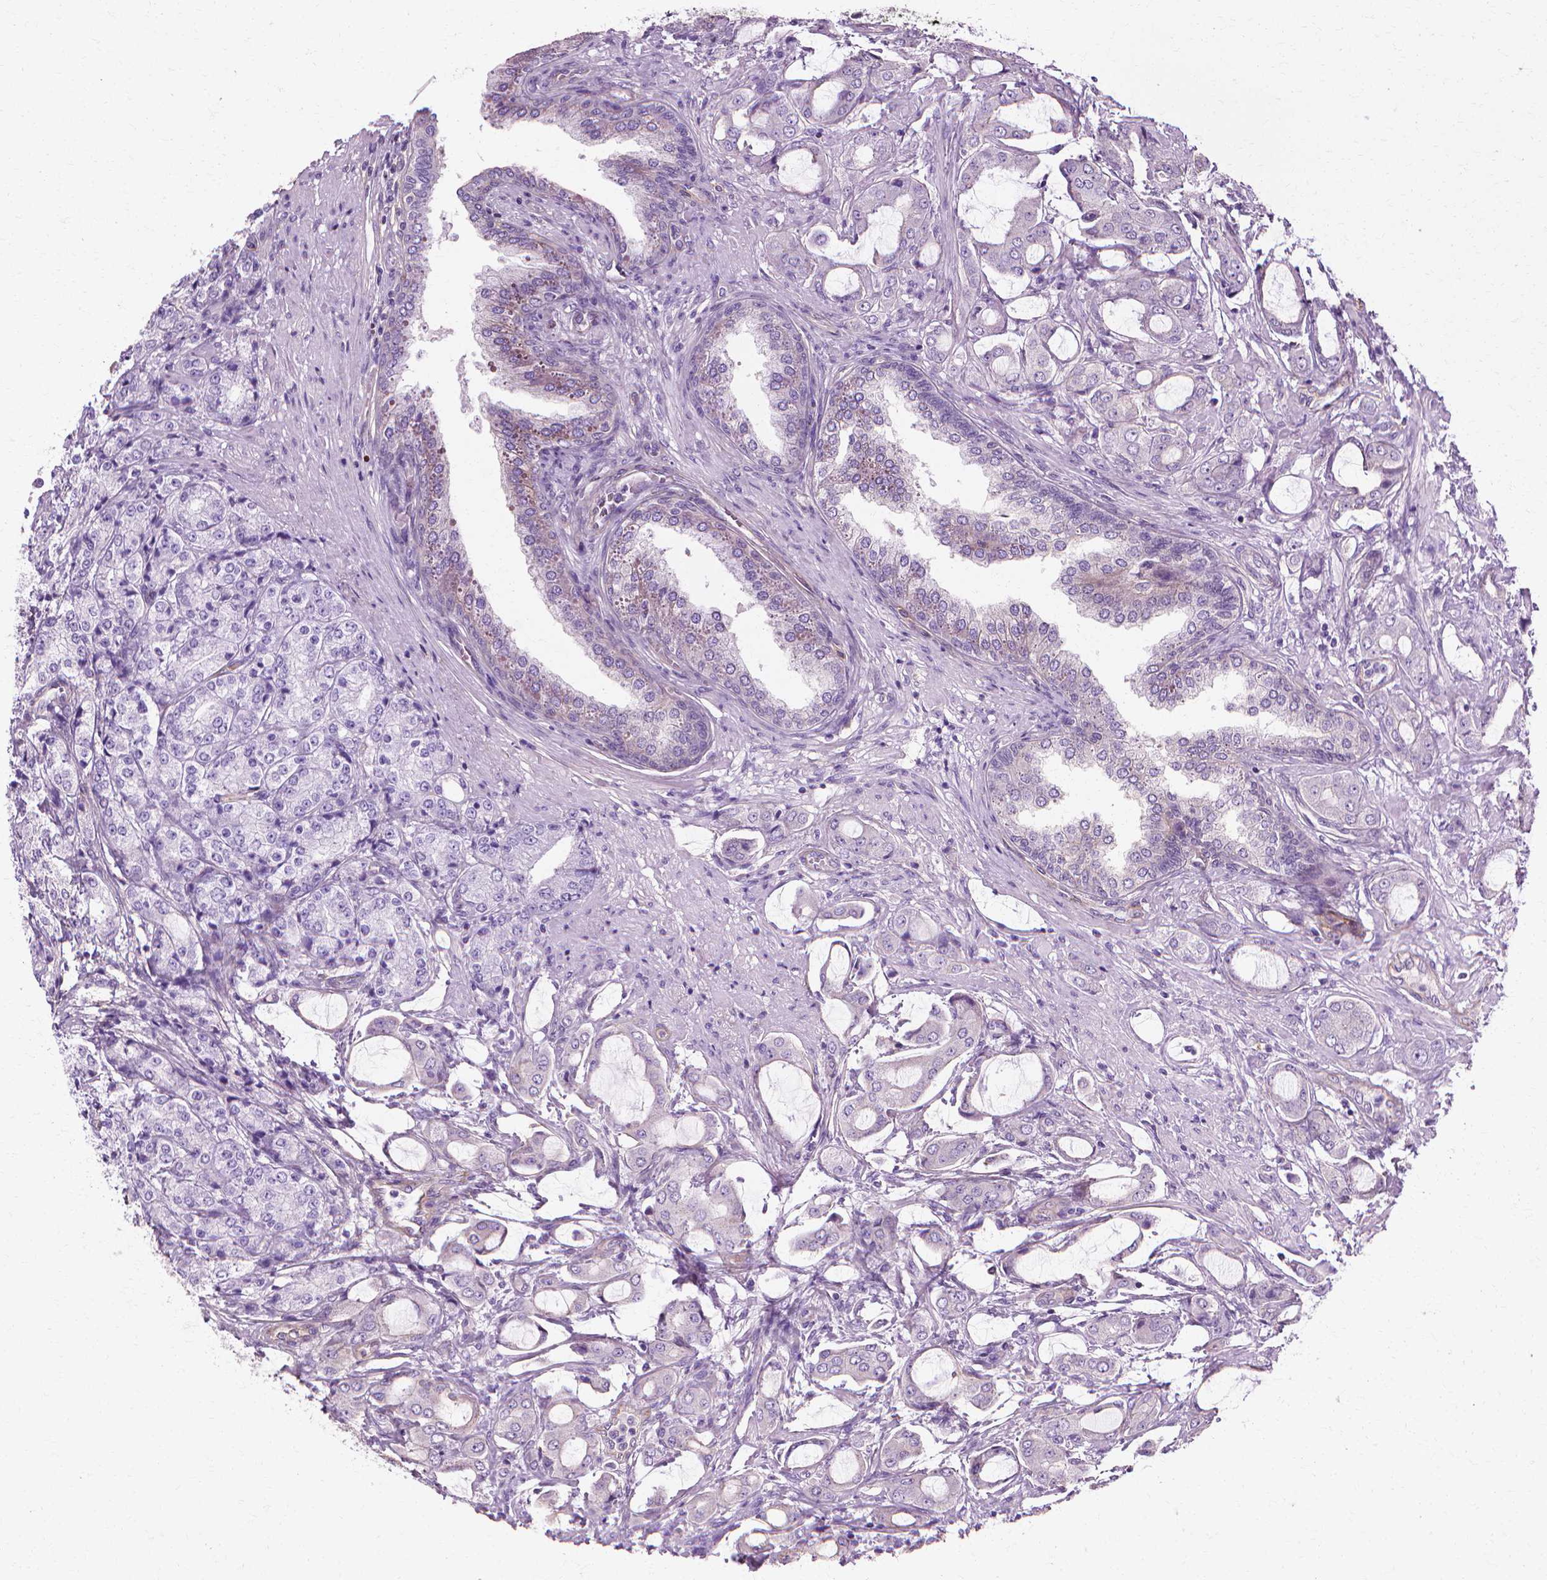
{"staining": {"intensity": "negative", "quantity": "none", "location": "none"}, "tissue": "prostate cancer", "cell_type": "Tumor cells", "image_type": "cancer", "snomed": [{"axis": "morphology", "description": "Adenocarcinoma, NOS"}, {"axis": "topography", "description": "Prostate"}], "caption": "DAB immunohistochemical staining of human prostate cancer (adenocarcinoma) shows no significant positivity in tumor cells.", "gene": "CFAP157", "patient": {"sex": "male", "age": 63}}